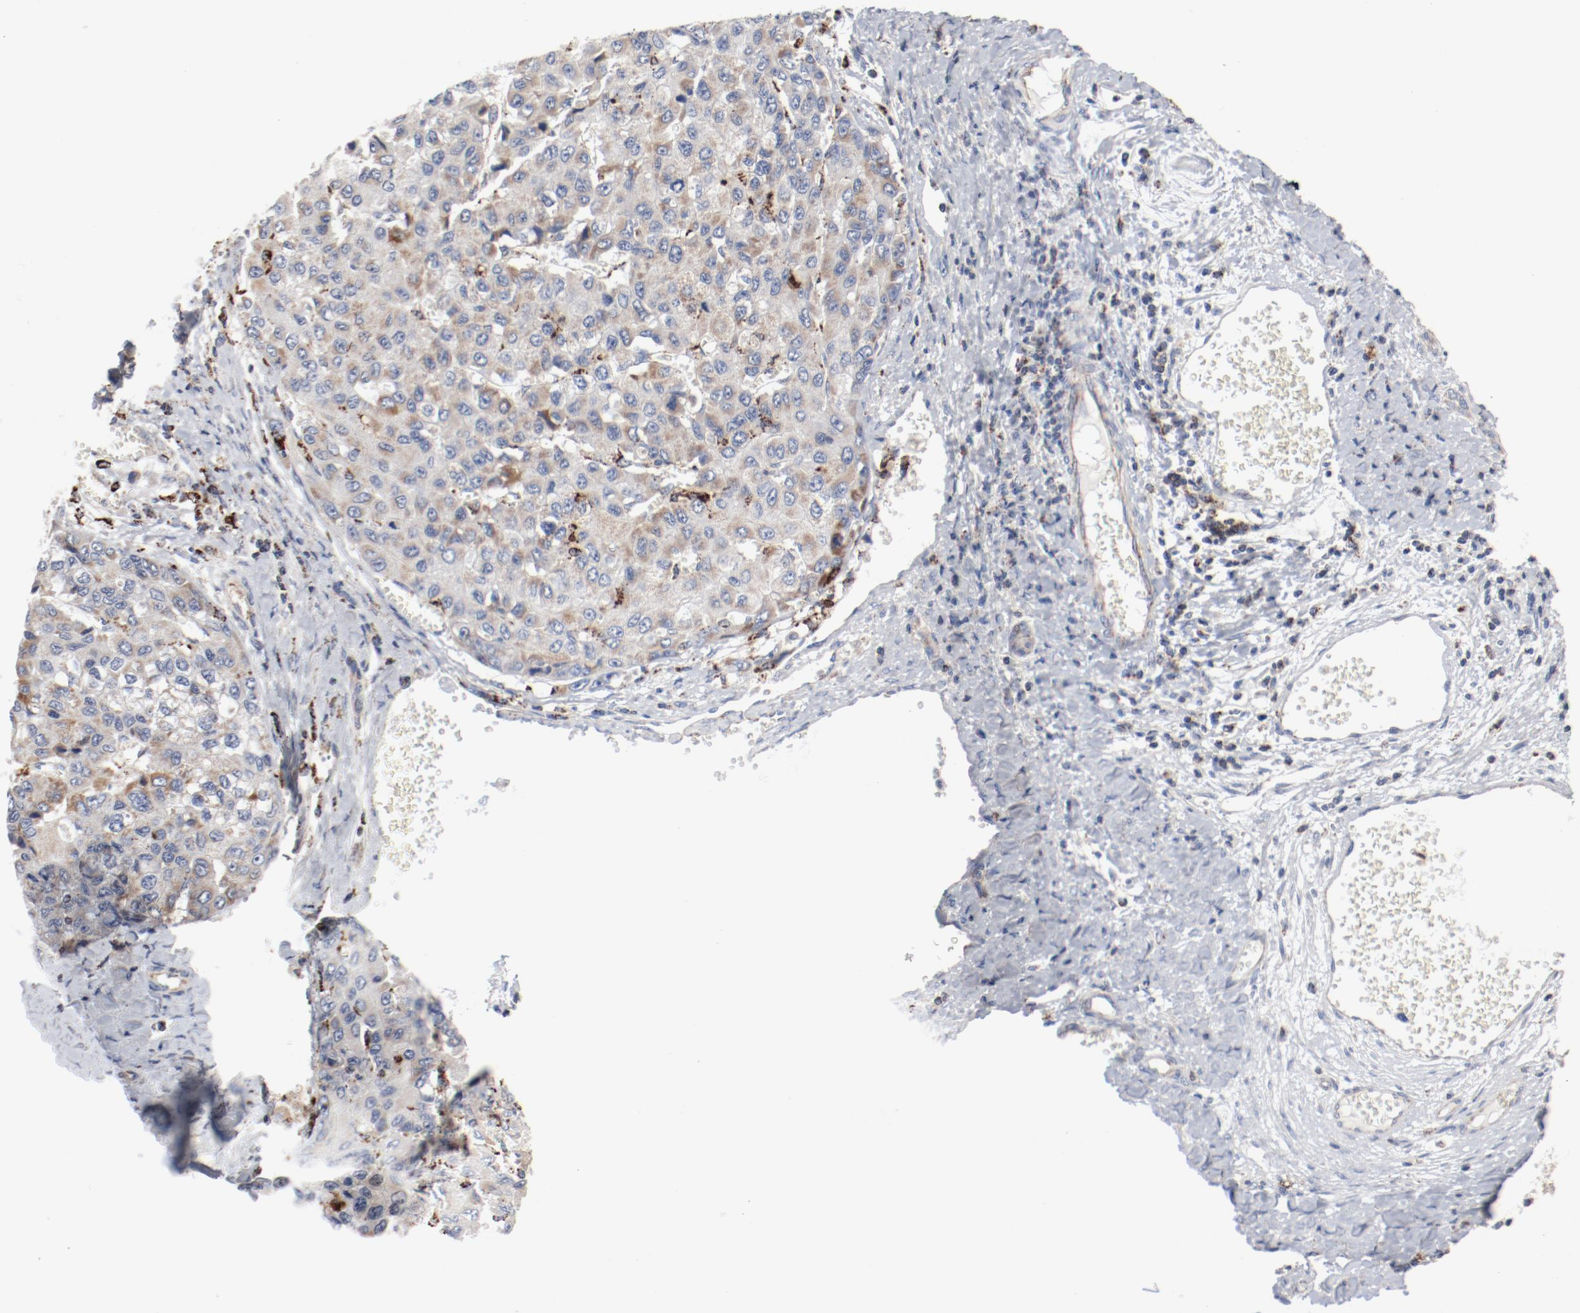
{"staining": {"intensity": "weak", "quantity": "<25%", "location": "cytoplasmic/membranous"}, "tissue": "liver cancer", "cell_type": "Tumor cells", "image_type": "cancer", "snomed": [{"axis": "morphology", "description": "Carcinoma, Hepatocellular, NOS"}, {"axis": "topography", "description": "Liver"}], "caption": "Human hepatocellular carcinoma (liver) stained for a protein using immunohistochemistry shows no positivity in tumor cells.", "gene": "SETD3", "patient": {"sex": "female", "age": 66}}